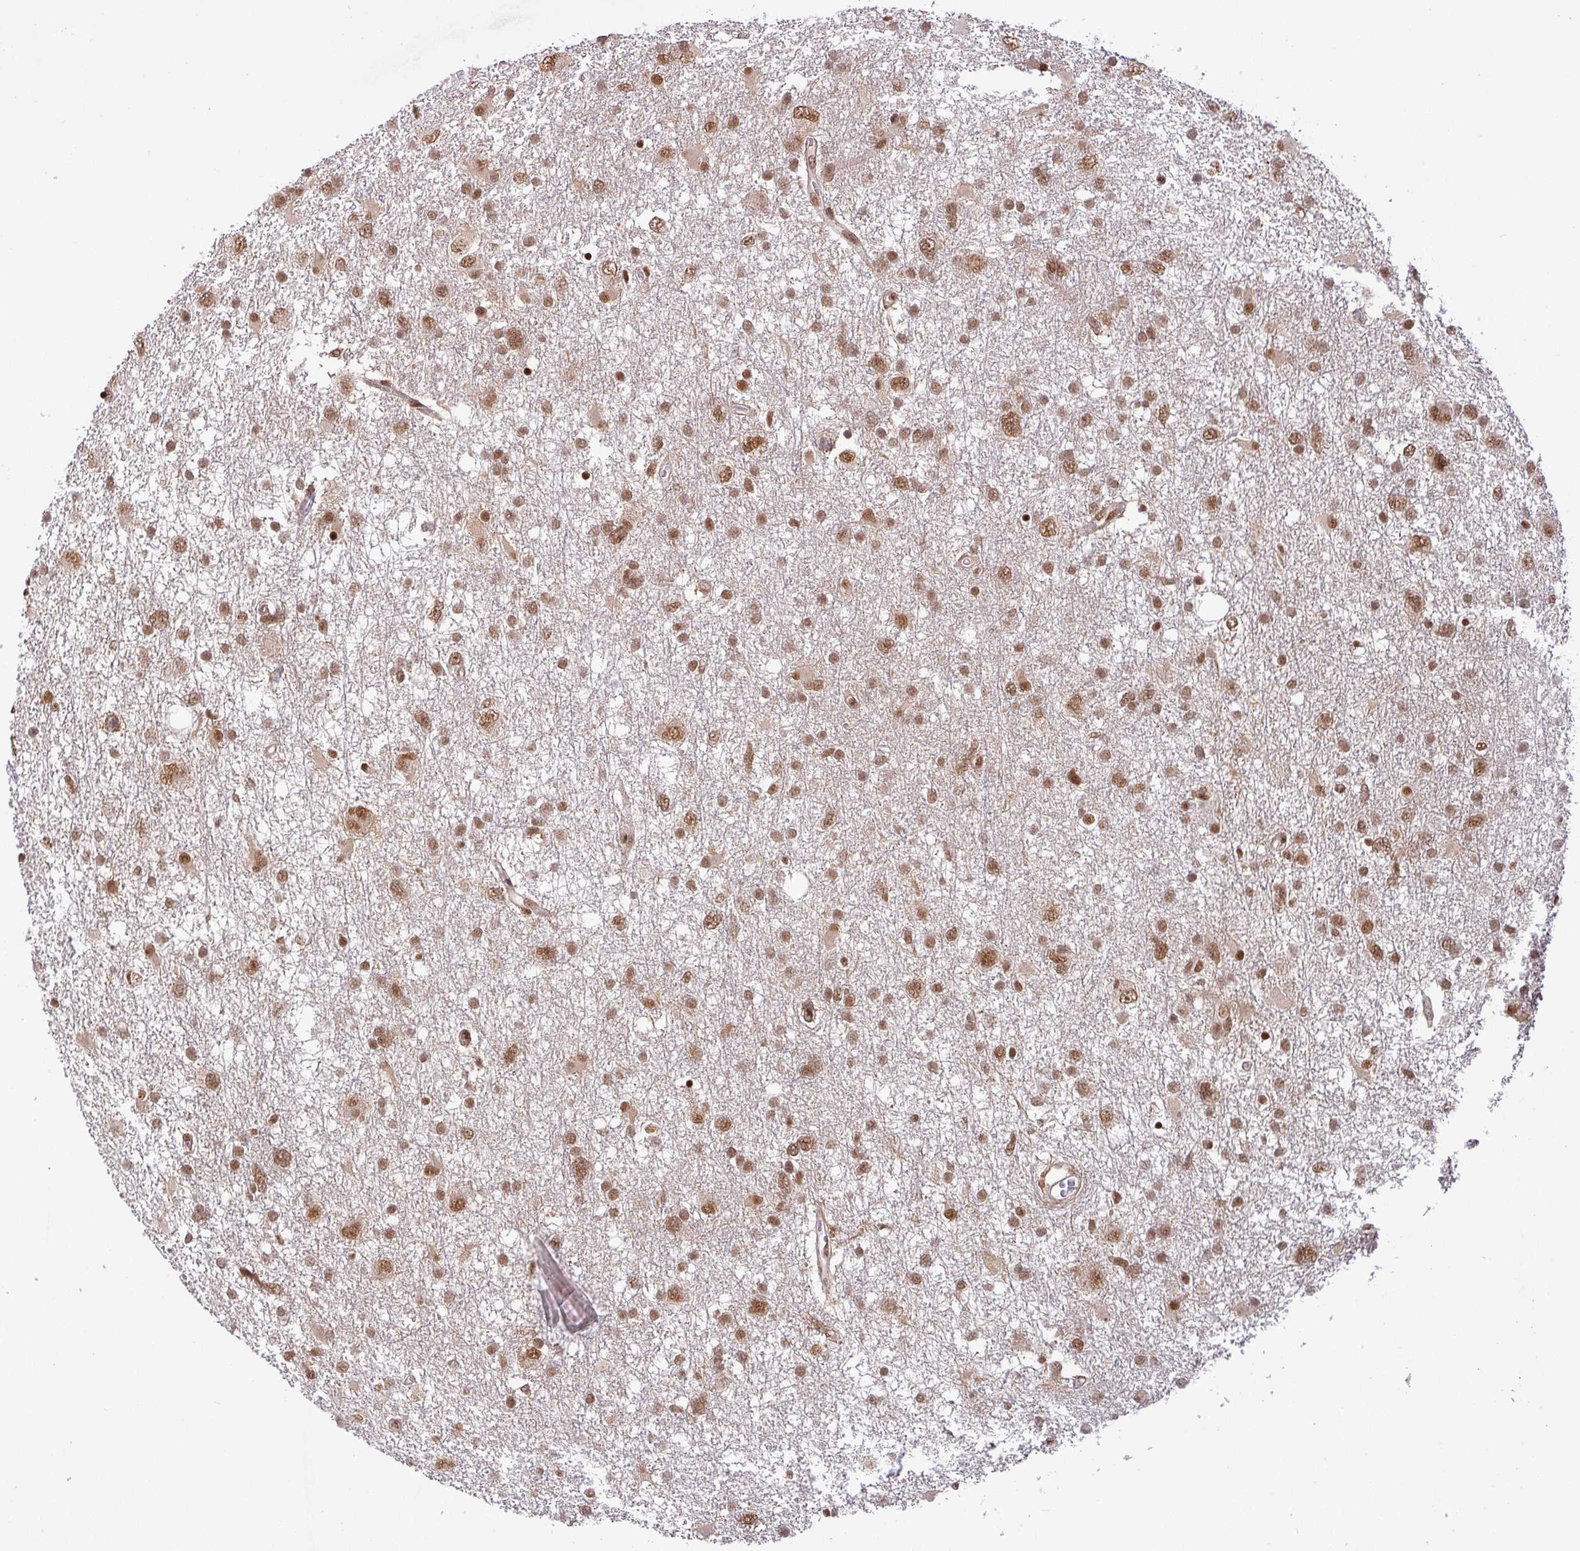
{"staining": {"intensity": "moderate", "quantity": ">75%", "location": "nuclear"}, "tissue": "glioma", "cell_type": "Tumor cells", "image_type": "cancer", "snomed": [{"axis": "morphology", "description": "Glioma, malignant, High grade"}, {"axis": "topography", "description": "Brain"}], "caption": "Tumor cells reveal moderate nuclear staining in about >75% of cells in malignant glioma (high-grade).", "gene": "SRSF2", "patient": {"sex": "male", "age": 61}}